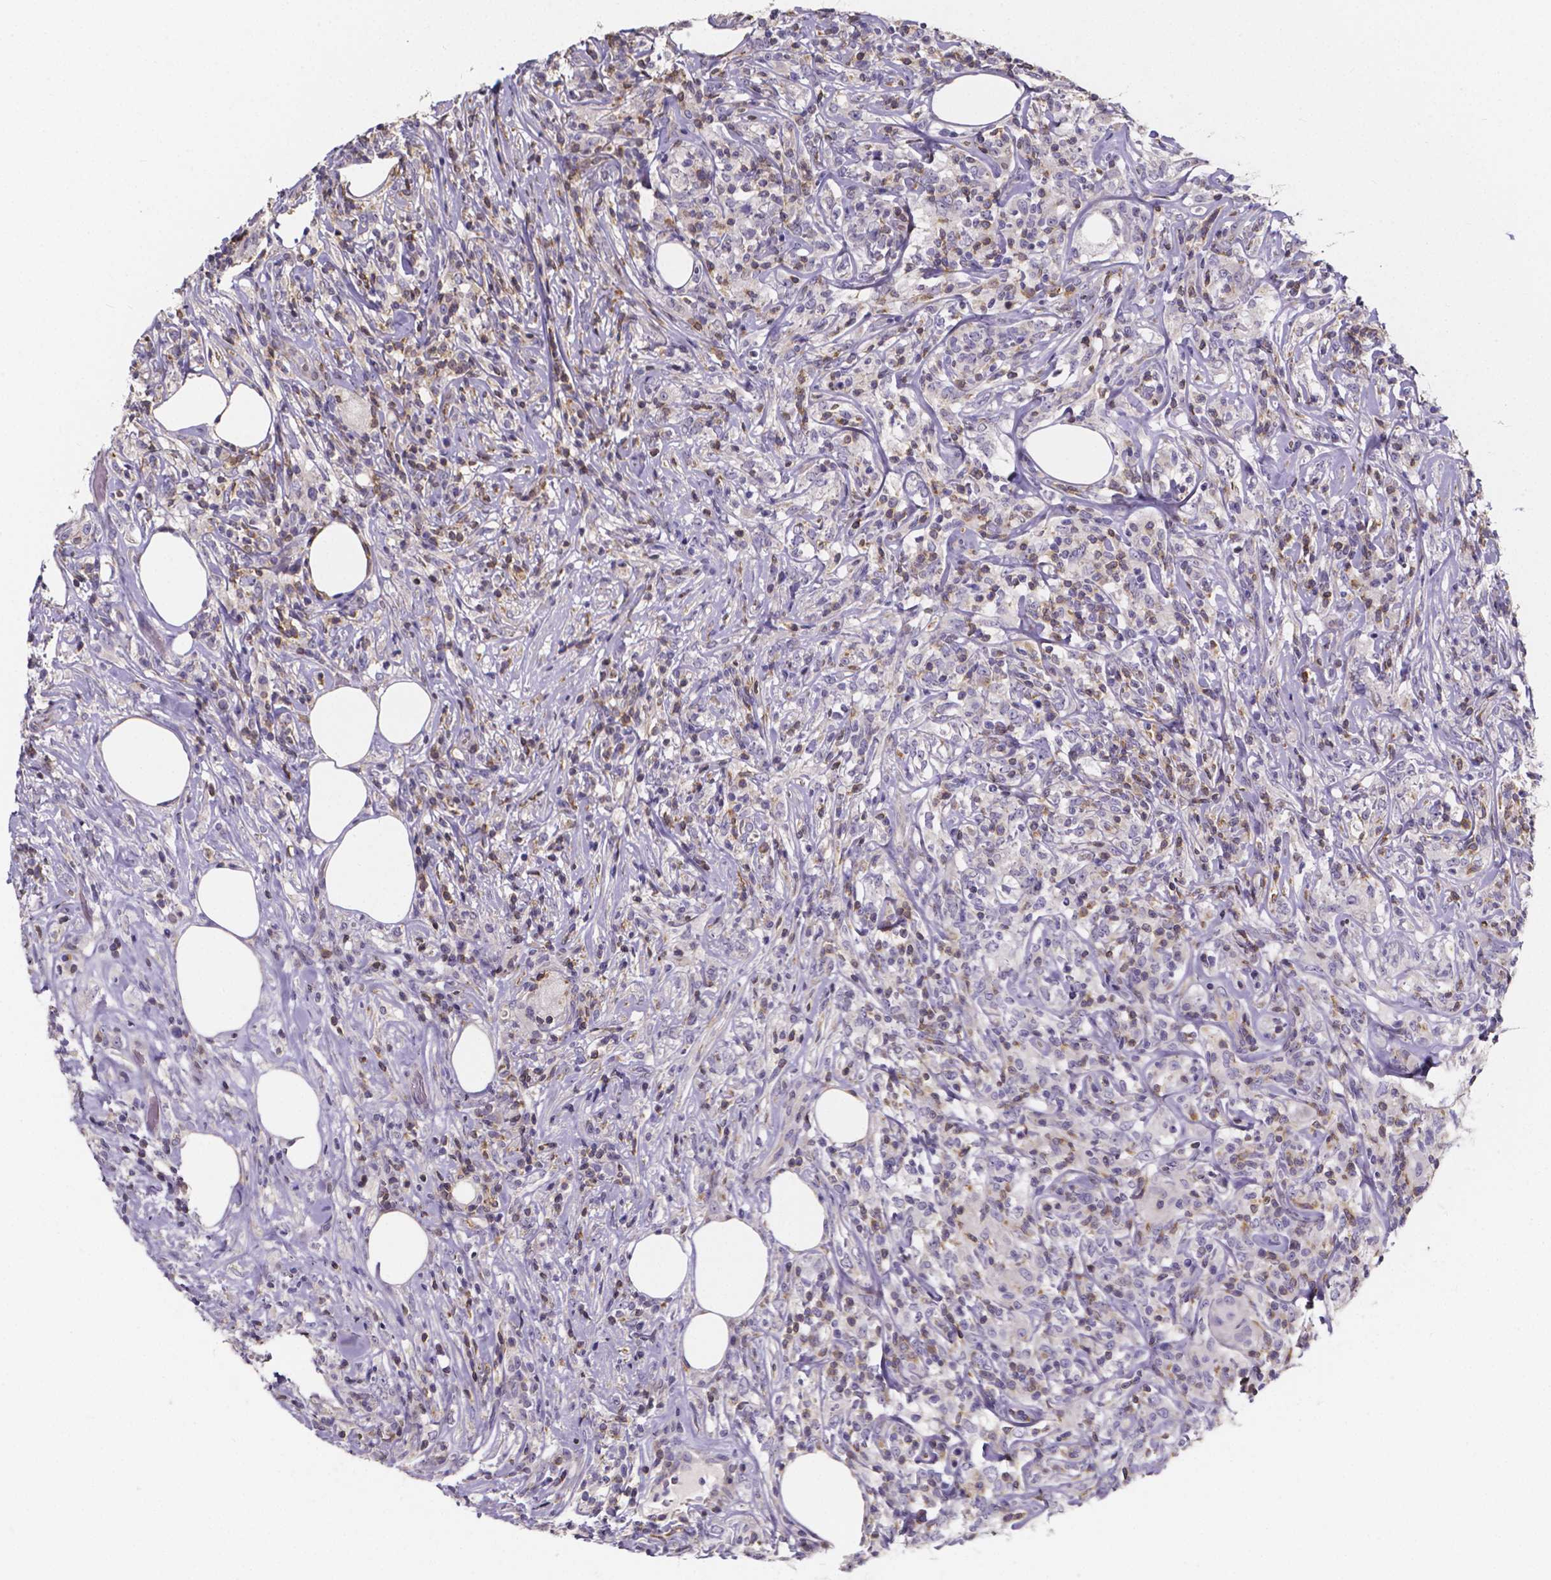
{"staining": {"intensity": "negative", "quantity": "none", "location": "none"}, "tissue": "lymphoma", "cell_type": "Tumor cells", "image_type": "cancer", "snomed": [{"axis": "morphology", "description": "Malignant lymphoma, non-Hodgkin's type, High grade"}, {"axis": "topography", "description": "Lymph node"}], "caption": "This is an immunohistochemistry photomicrograph of human high-grade malignant lymphoma, non-Hodgkin's type. There is no expression in tumor cells.", "gene": "THEMIS", "patient": {"sex": "female", "age": 84}}